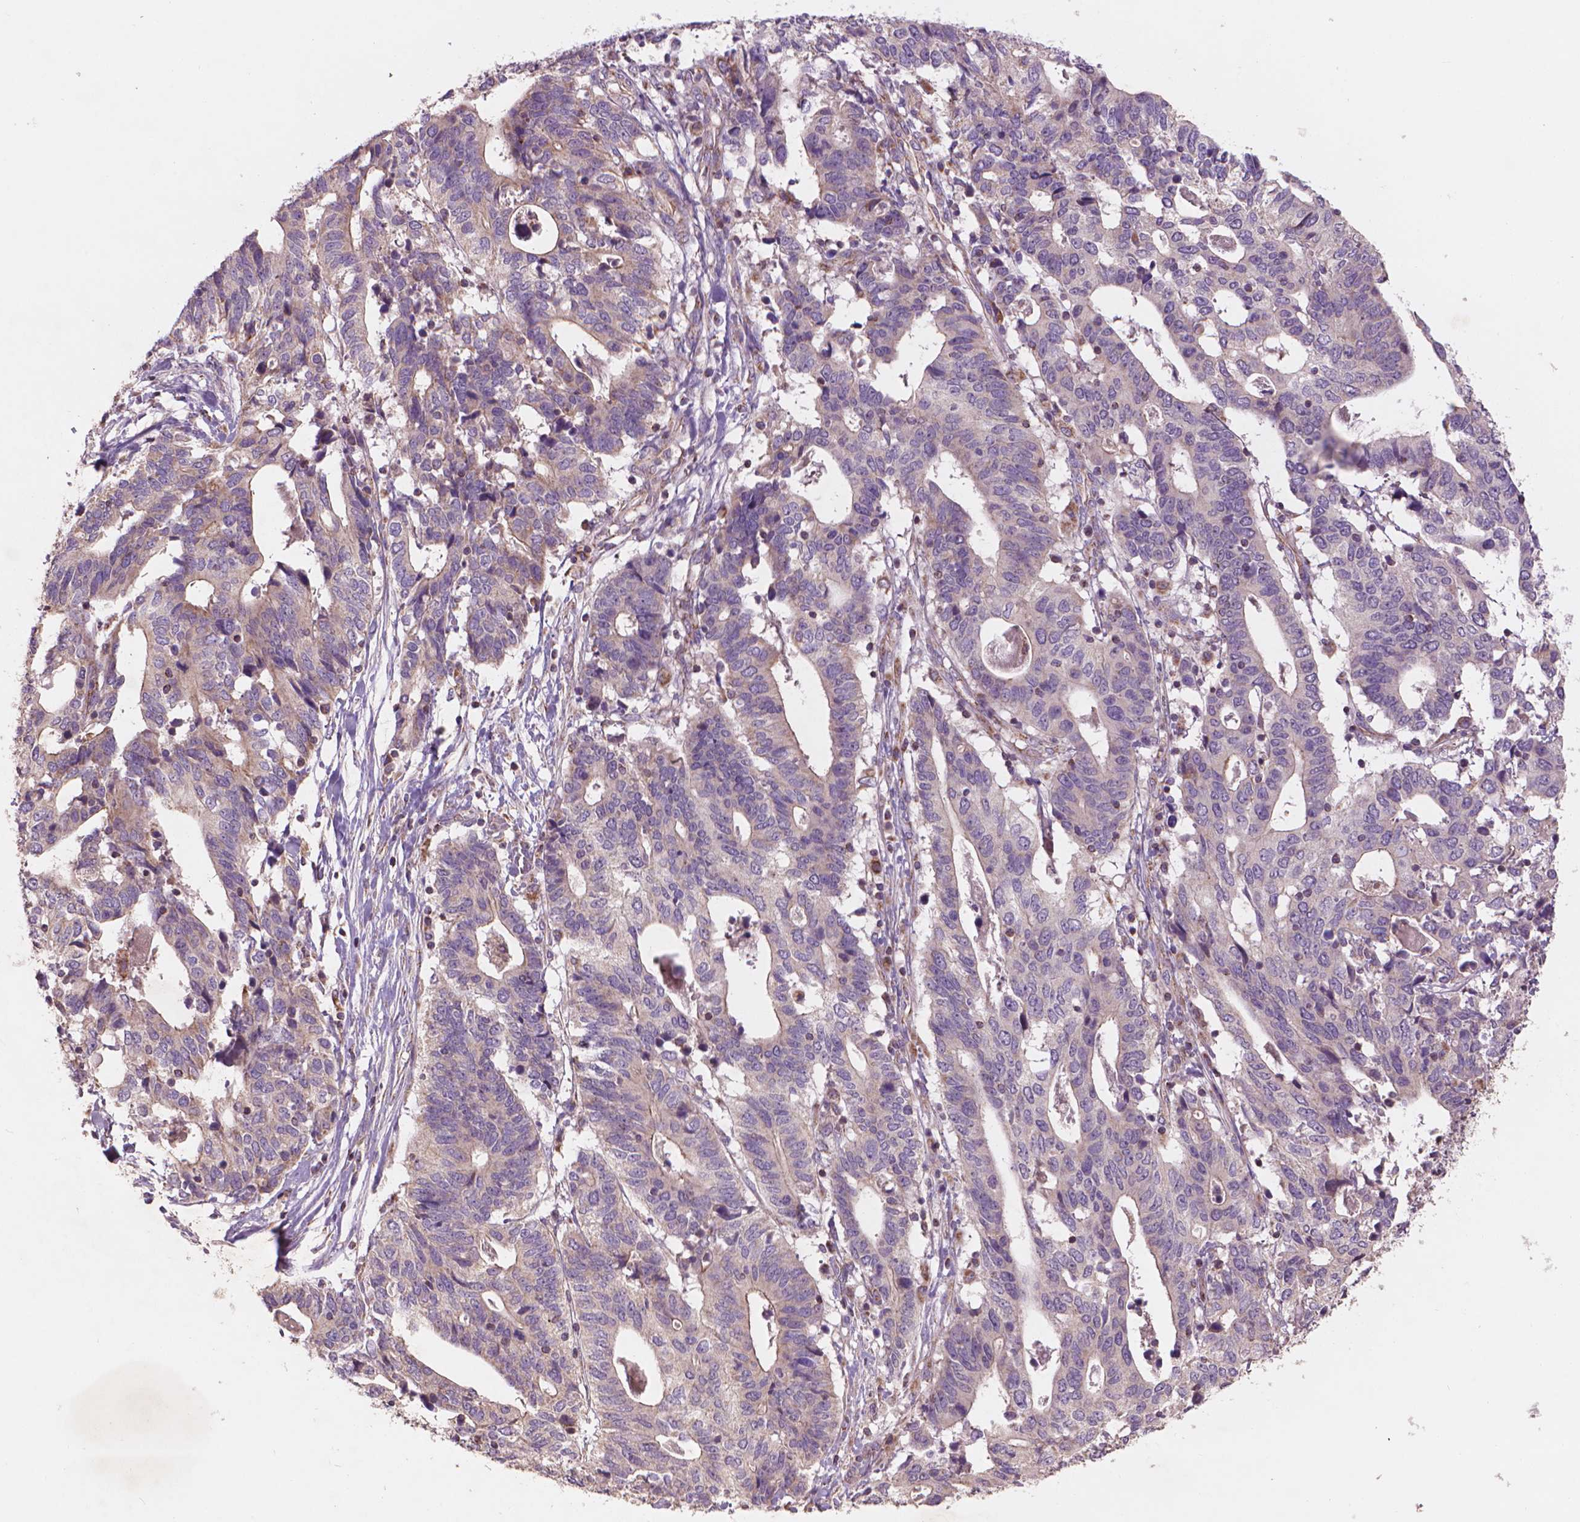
{"staining": {"intensity": "weak", "quantity": "<25%", "location": "cytoplasmic/membranous"}, "tissue": "stomach cancer", "cell_type": "Tumor cells", "image_type": "cancer", "snomed": [{"axis": "morphology", "description": "Adenocarcinoma, NOS"}, {"axis": "topography", "description": "Stomach, upper"}], "caption": "A histopathology image of human stomach cancer is negative for staining in tumor cells.", "gene": "NLRX1", "patient": {"sex": "female", "age": 67}}